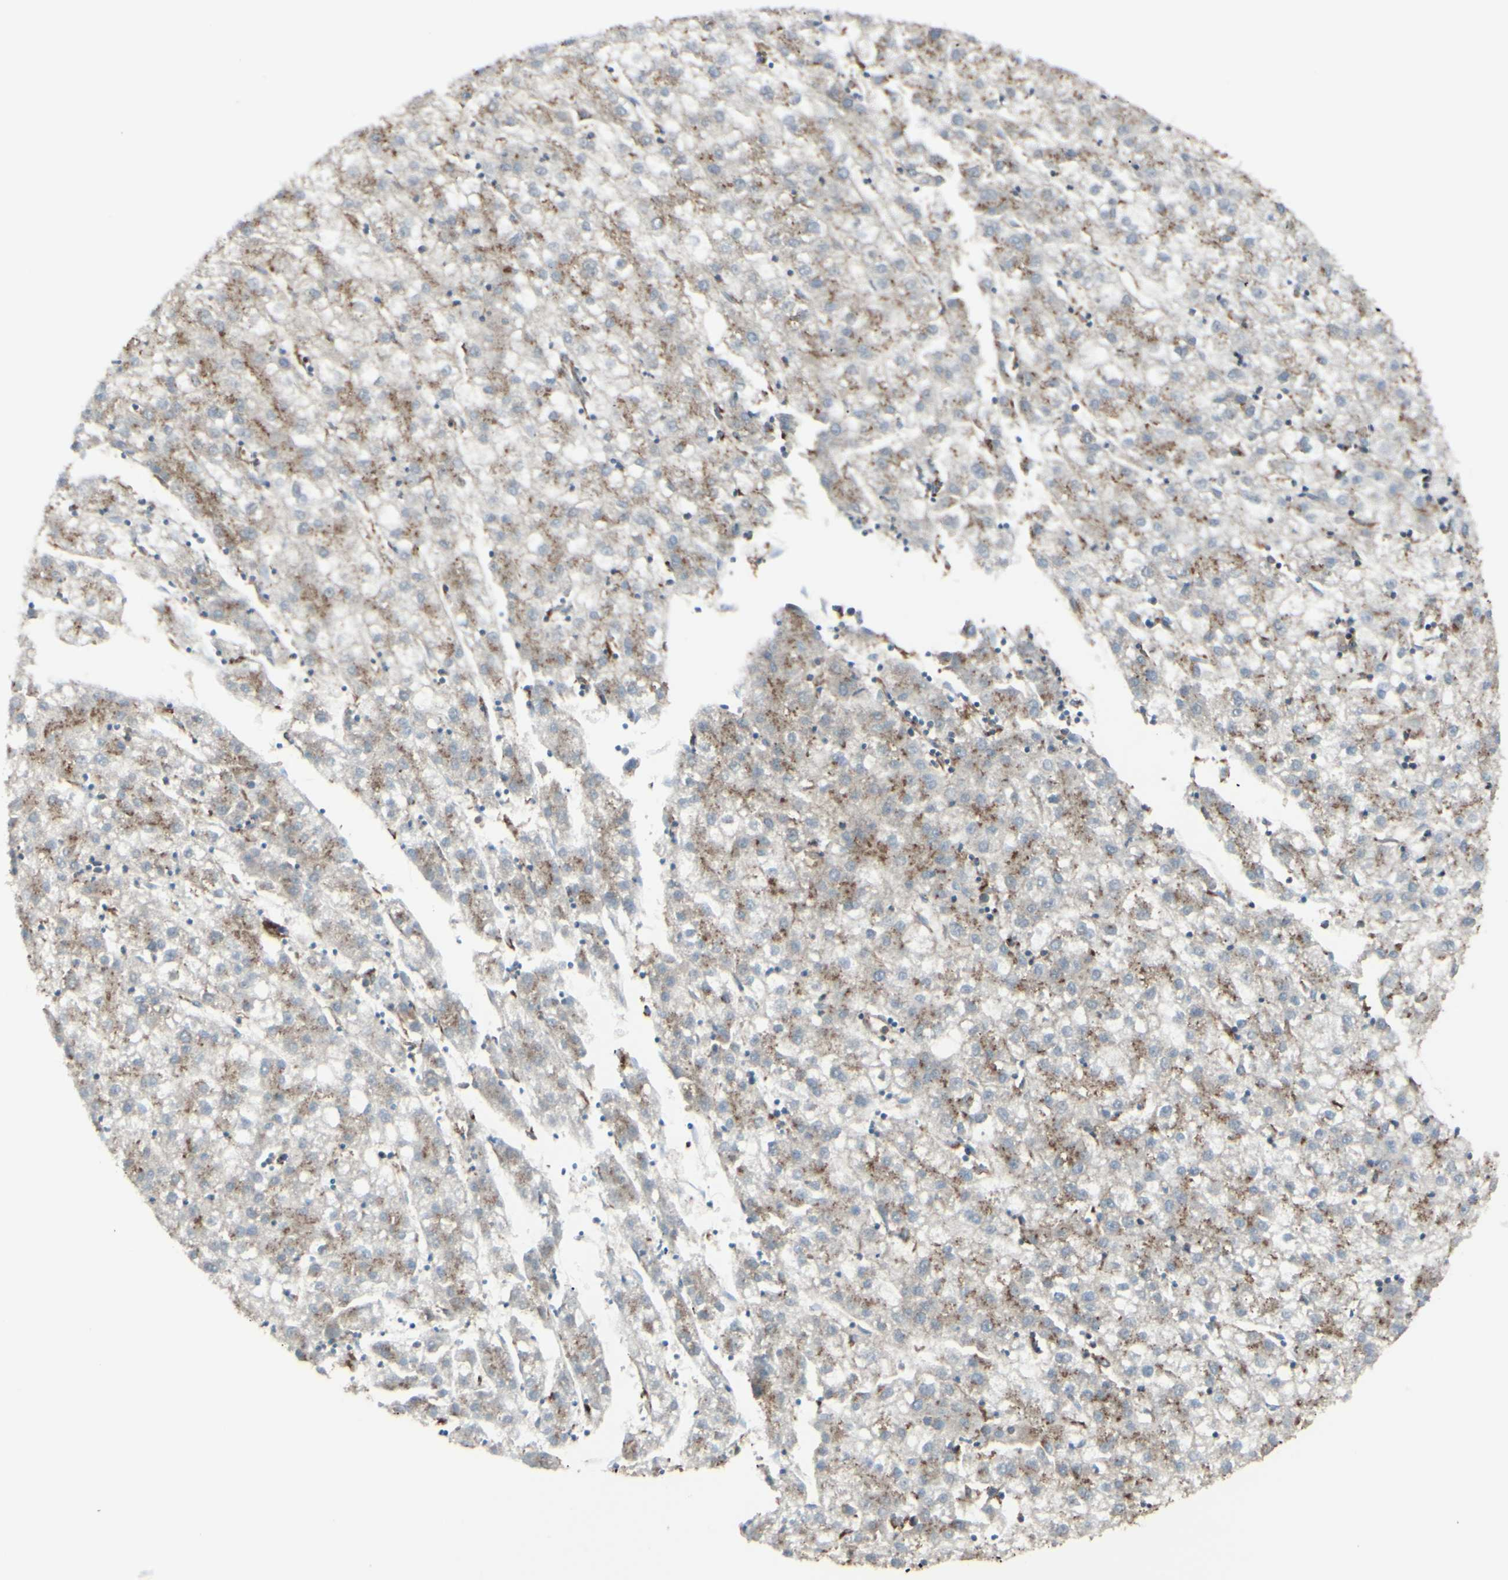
{"staining": {"intensity": "moderate", "quantity": "25%-75%", "location": "cytoplasmic/membranous"}, "tissue": "liver cancer", "cell_type": "Tumor cells", "image_type": "cancer", "snomed": [{"axis": "morphology", "description": "Carcinoma, Hepatocellular, NOS"}, {"axis": "topography", "description": "Liver"}], "caption": "Immunohistochemical staining of hepatocellular carcinoma (liver) displays medium levels of moderate cytoplasmic/membranous protein staining in approximately 25%-75% of tumor cells.", "gene": "NAPA", "patient": {"sex": "male", "age": 72}}